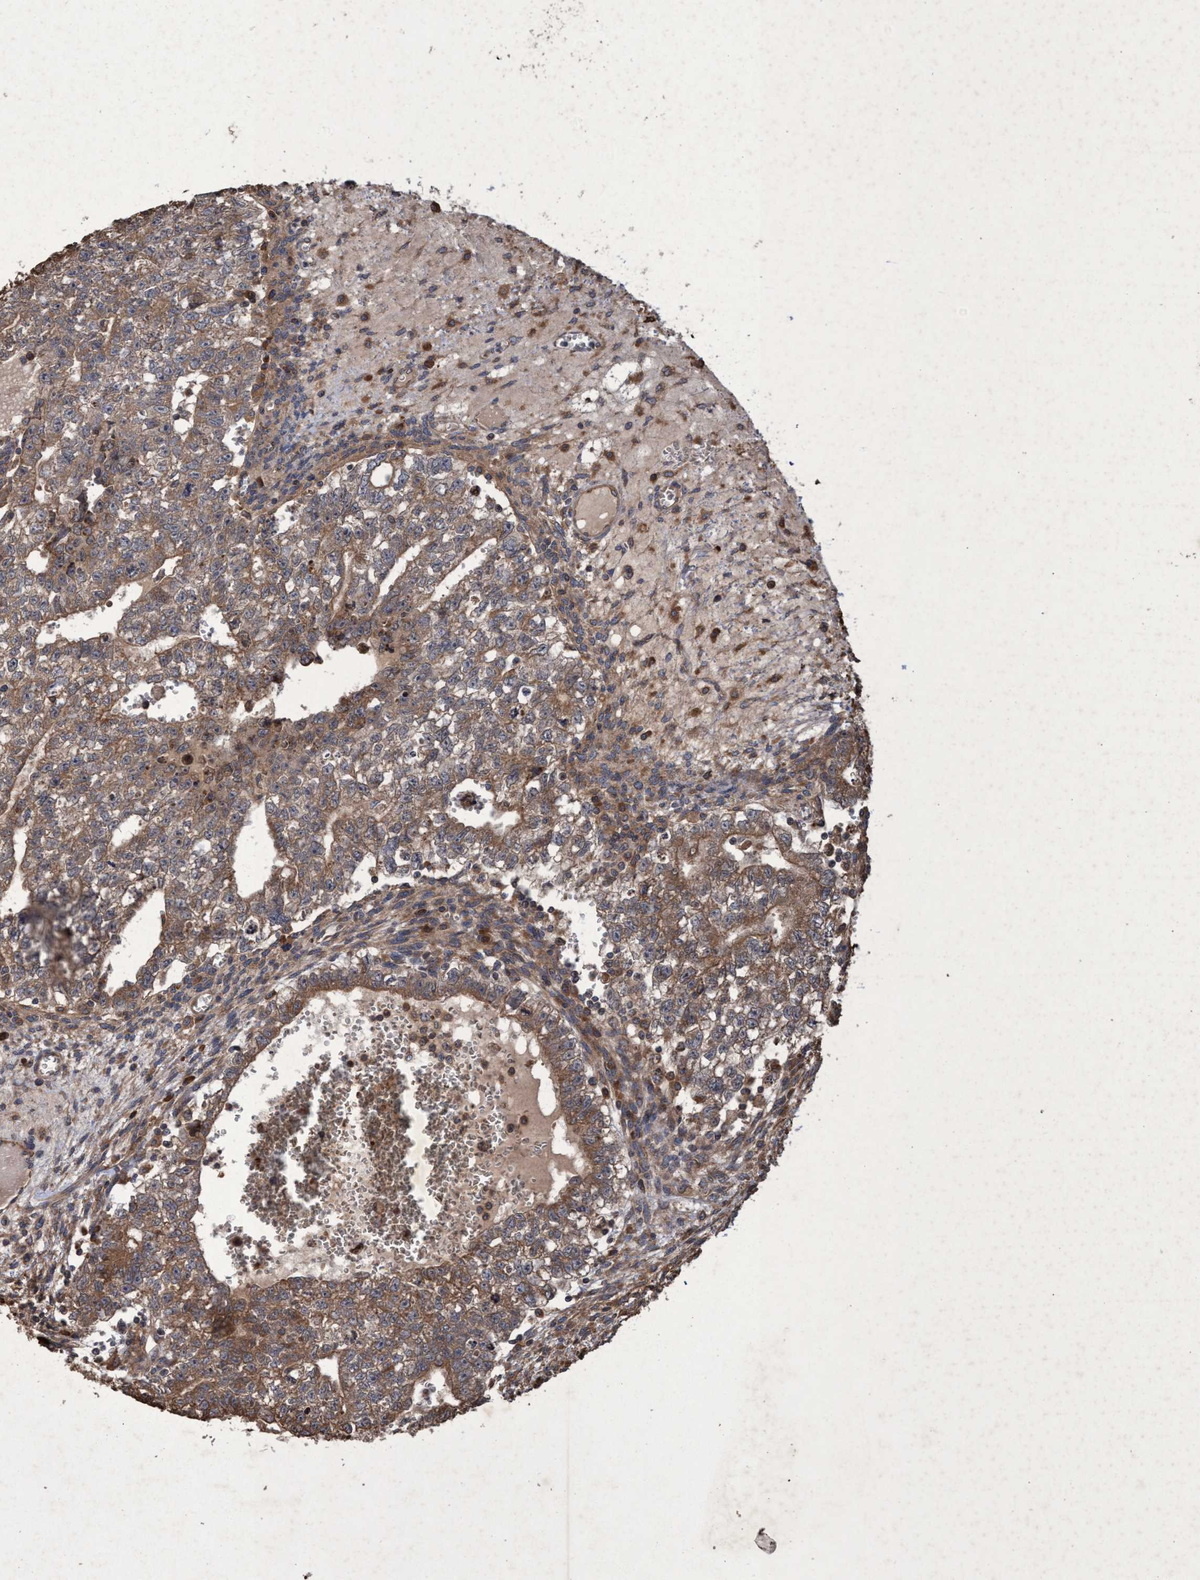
{"staining": {"intensity": "moderate", "quantity": ">75%", "location": "cytoplasmic/membranous"}, "tissue": "testis cancer", "cell_type": "Tumor cells", "image_type": "cancer", "snomed": [{"axis": "morphology", "description": "Seminoma, NOS"}, {"axis": "morphology", "description": "Carcinoma, Embryonal, NOS"}, {"axis": "topography", "description": "Testis"}], "caption": "Protein analysis of testis cancer (seminoma) tissue displays moderate cytoplasmic/membranous expression in about >75% of tumor cells. Using DAB (brown) and hematoxylin (blue) stains, captured at high magnification using brightfield microscopy.", "gene": "CHMP6", "patient": {"sex": "male", "age": 38}}